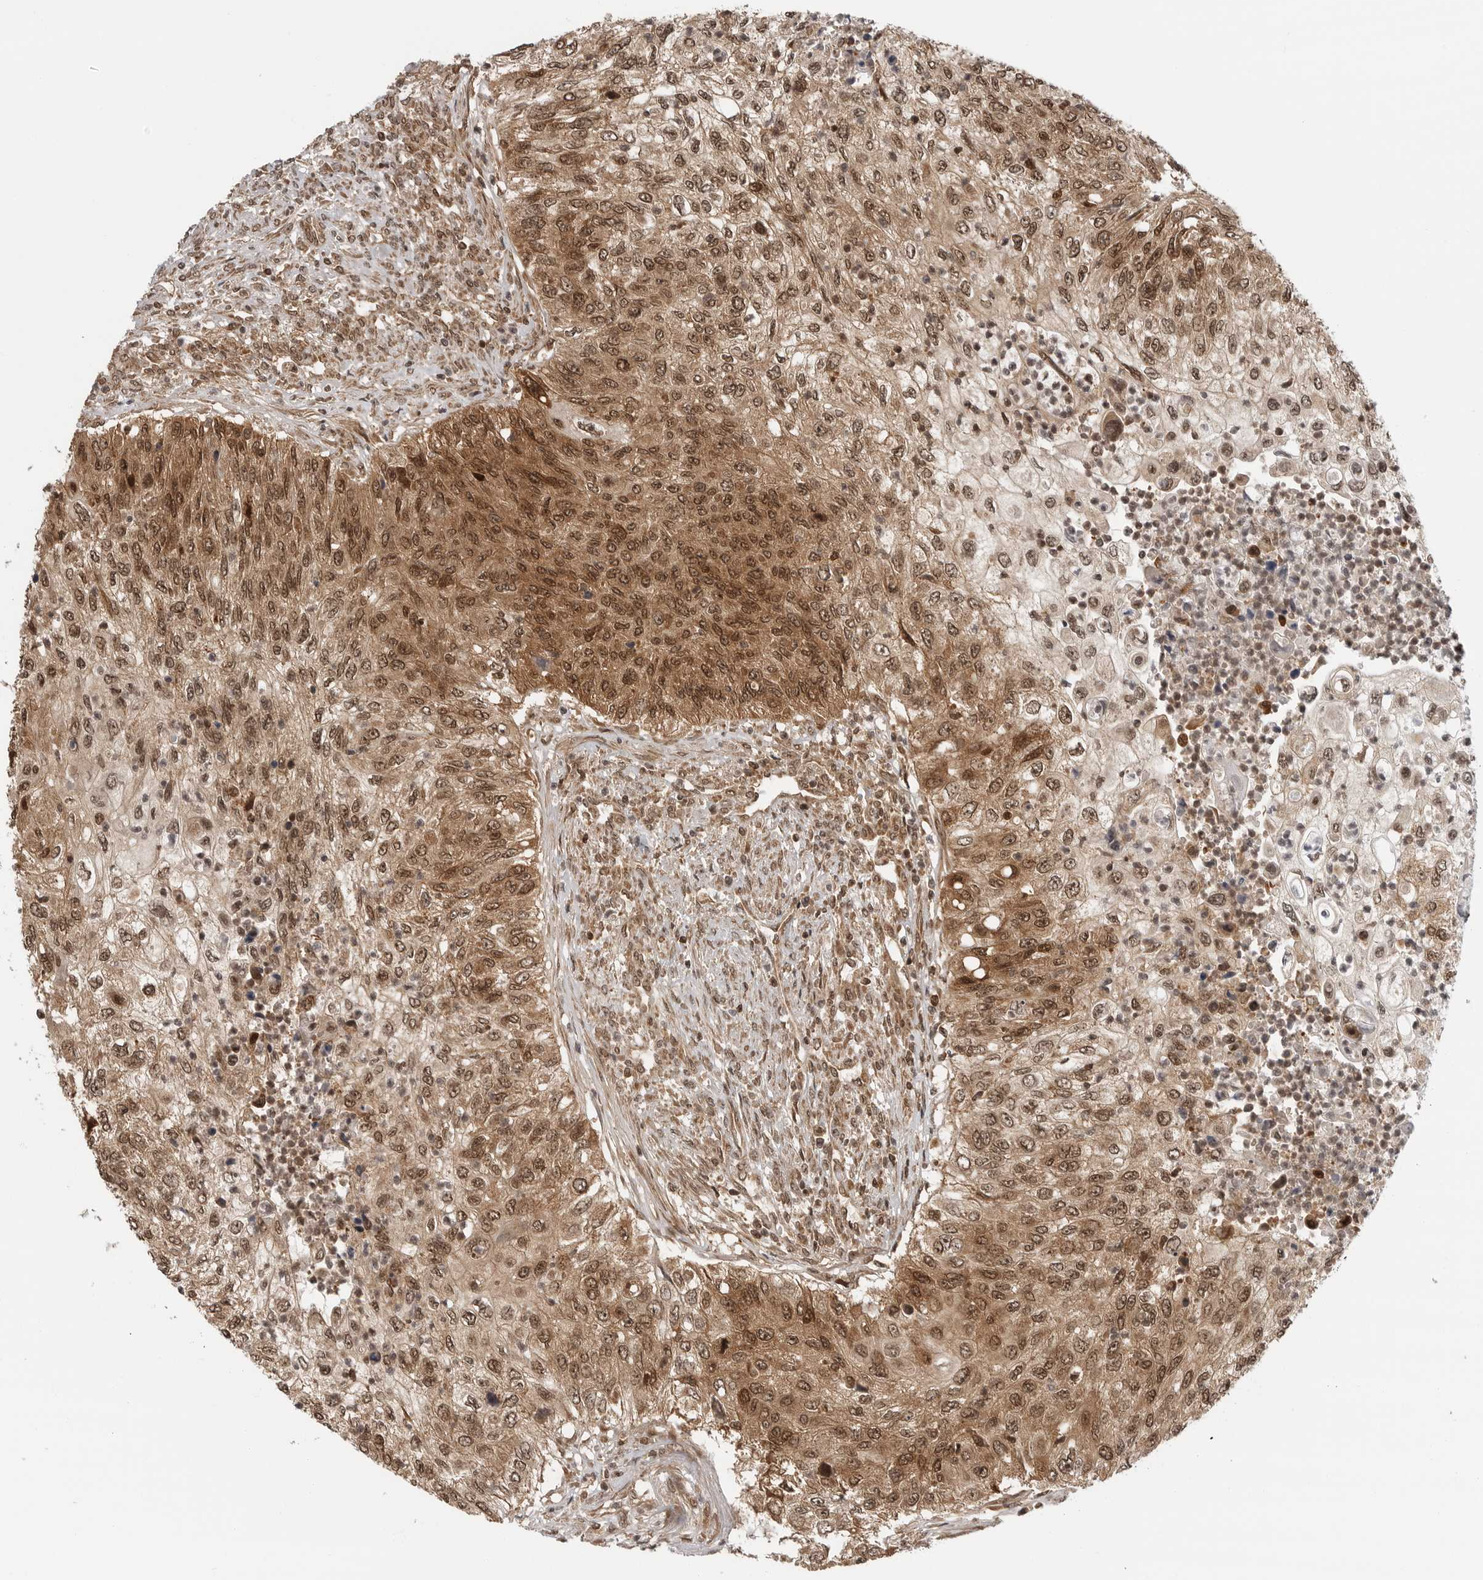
{"staining": {"intensity": "moderate", "quantity": ">75%", "location": "cytoplasmic/membranous,nuclear"}, "tissue": "urothelial cancer", "cell_type": "Tumor cells", "image_type": "cancer", "snomed": [{"axis": "morphology", "description": "Urothelial carcinoma, High grade"}, {"axis": "topography", "description": "Urinary bladder"}], "caption": "Moderate cytoplasmic/membranous and nuclear expression is present in approximately >75% of tumor cells in urothelial carcinoma (high-grade). The staining was performed using DAB (3,3'-diaminobenzidine), with brown indicating positive protein expression. Nuclei are stained blue with hematoxylin.", "gene": "SZRD1", "patient": {"sex": "female", "age": 60}}